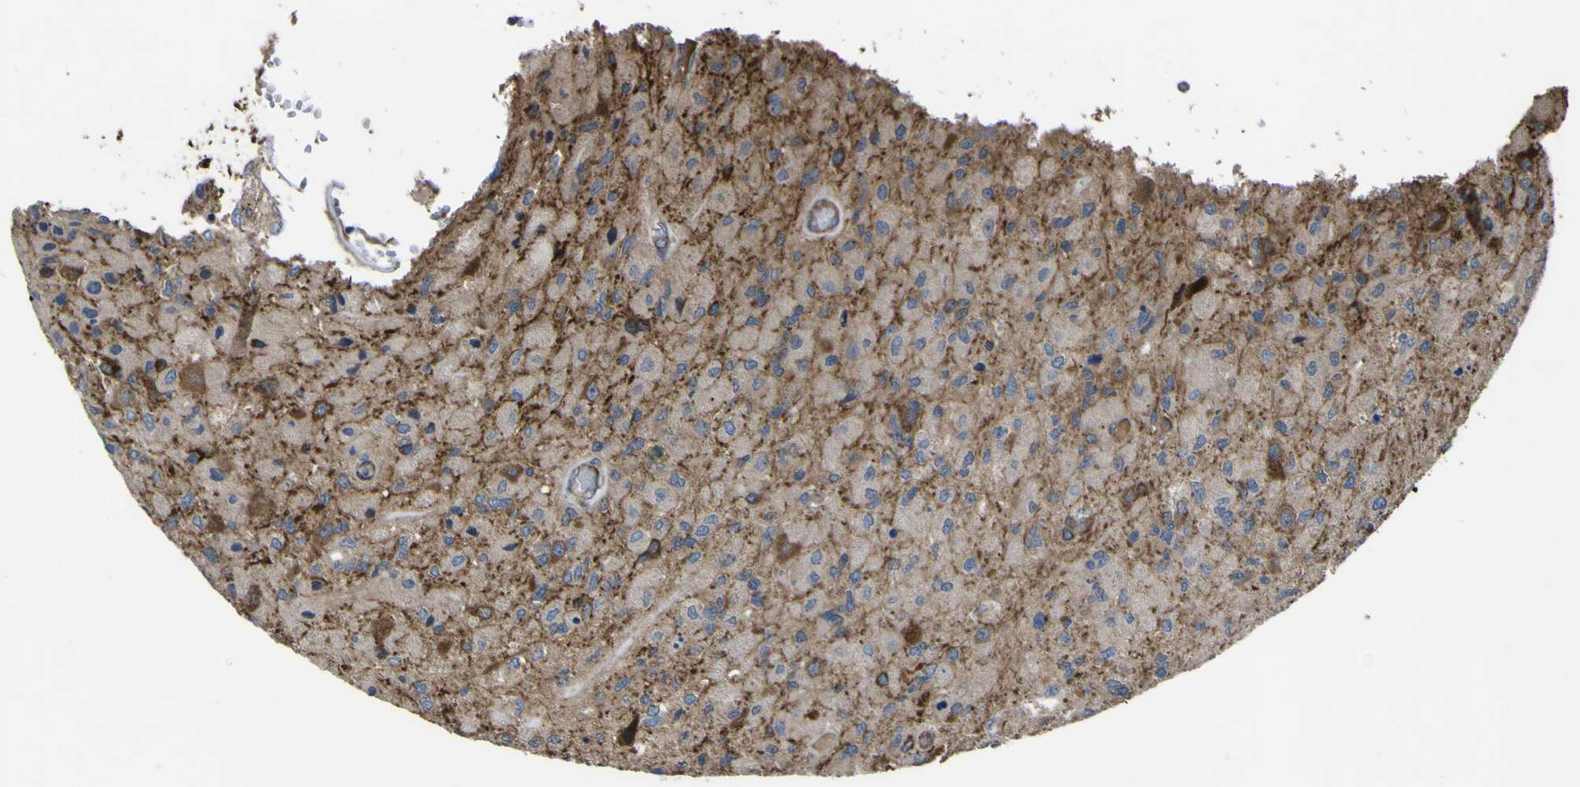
{"staining": {"intensity": "weak", "quantity": ">75%", "location": "cytoplasmic/membranous"}, "tissue": "glioma", "cell_type": "Tumor cells", "image_type": "cancer", "snomed": [{"axis": "morphology", "description": "Normal tissue, NOS"}, {"axis": "morphology", "description": "Glioma, malignant, High grade"}, {"axis": "topography", "description": "Cerebral cortex"}], "caption": "Protein analysis of malignant high-grade glioma tissue reveals weak cytoplasmic/membranous positivity in approximately >75% of tumor cells.", "gene": "FBXO30", "patient": {"sex": "male", "age": 77}}